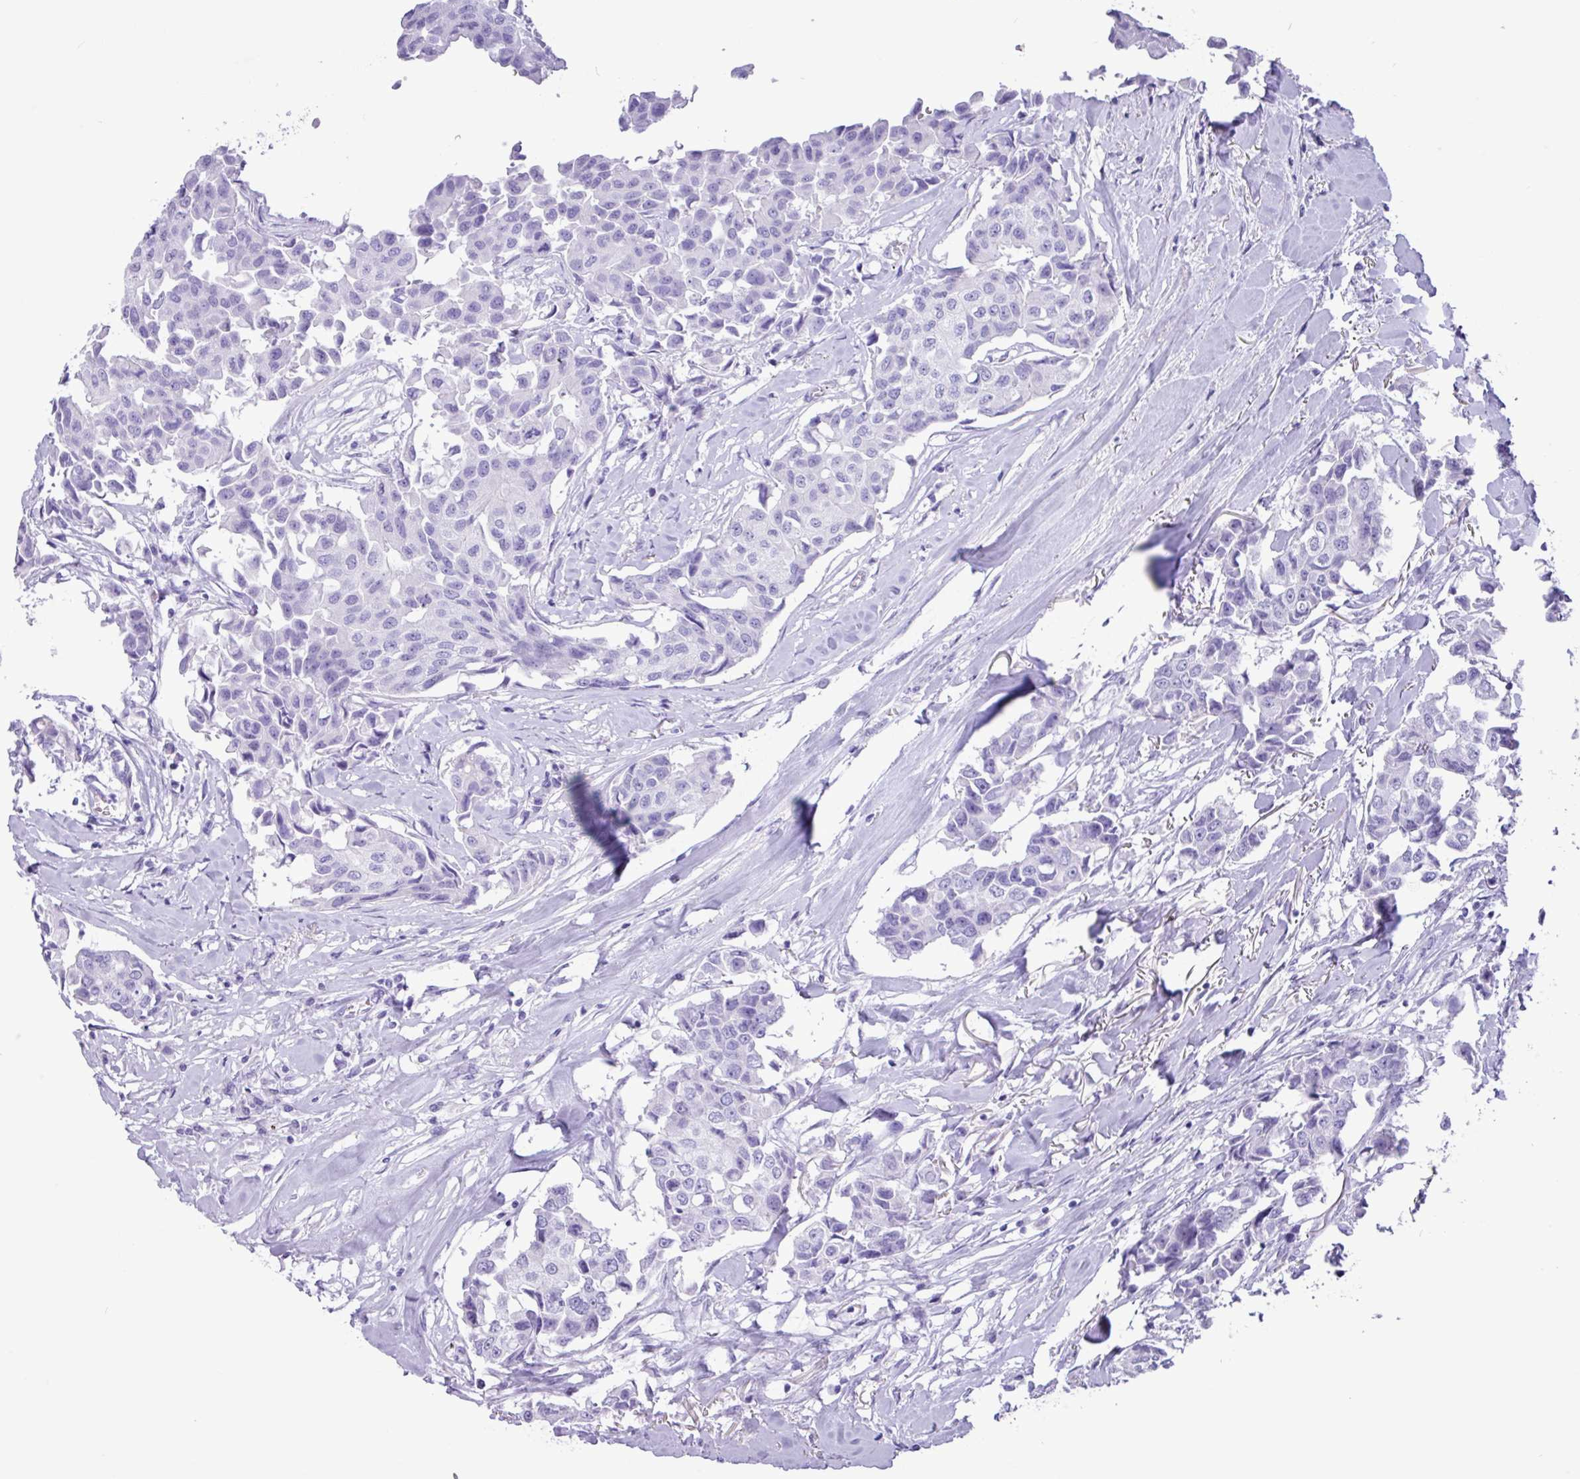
{"staining": {"intensity": "negative", "quantity": "none", "location": "none"}, "tissue": "breast cancer", "cell_type": "Tumor cells", "image_type": "cancer", "snomed": [{"axis": "morphology", "description": "Duct carcinoma"}, {"axis": "topography", "description": "Breast"}], "caption": "A histopathology image of intraductal carcinoma (breast) stained for a protein exhibits no brown staining in tumor cells.", "gene": "CKMT2", "patient": {"sex": "female", "age": 80}}